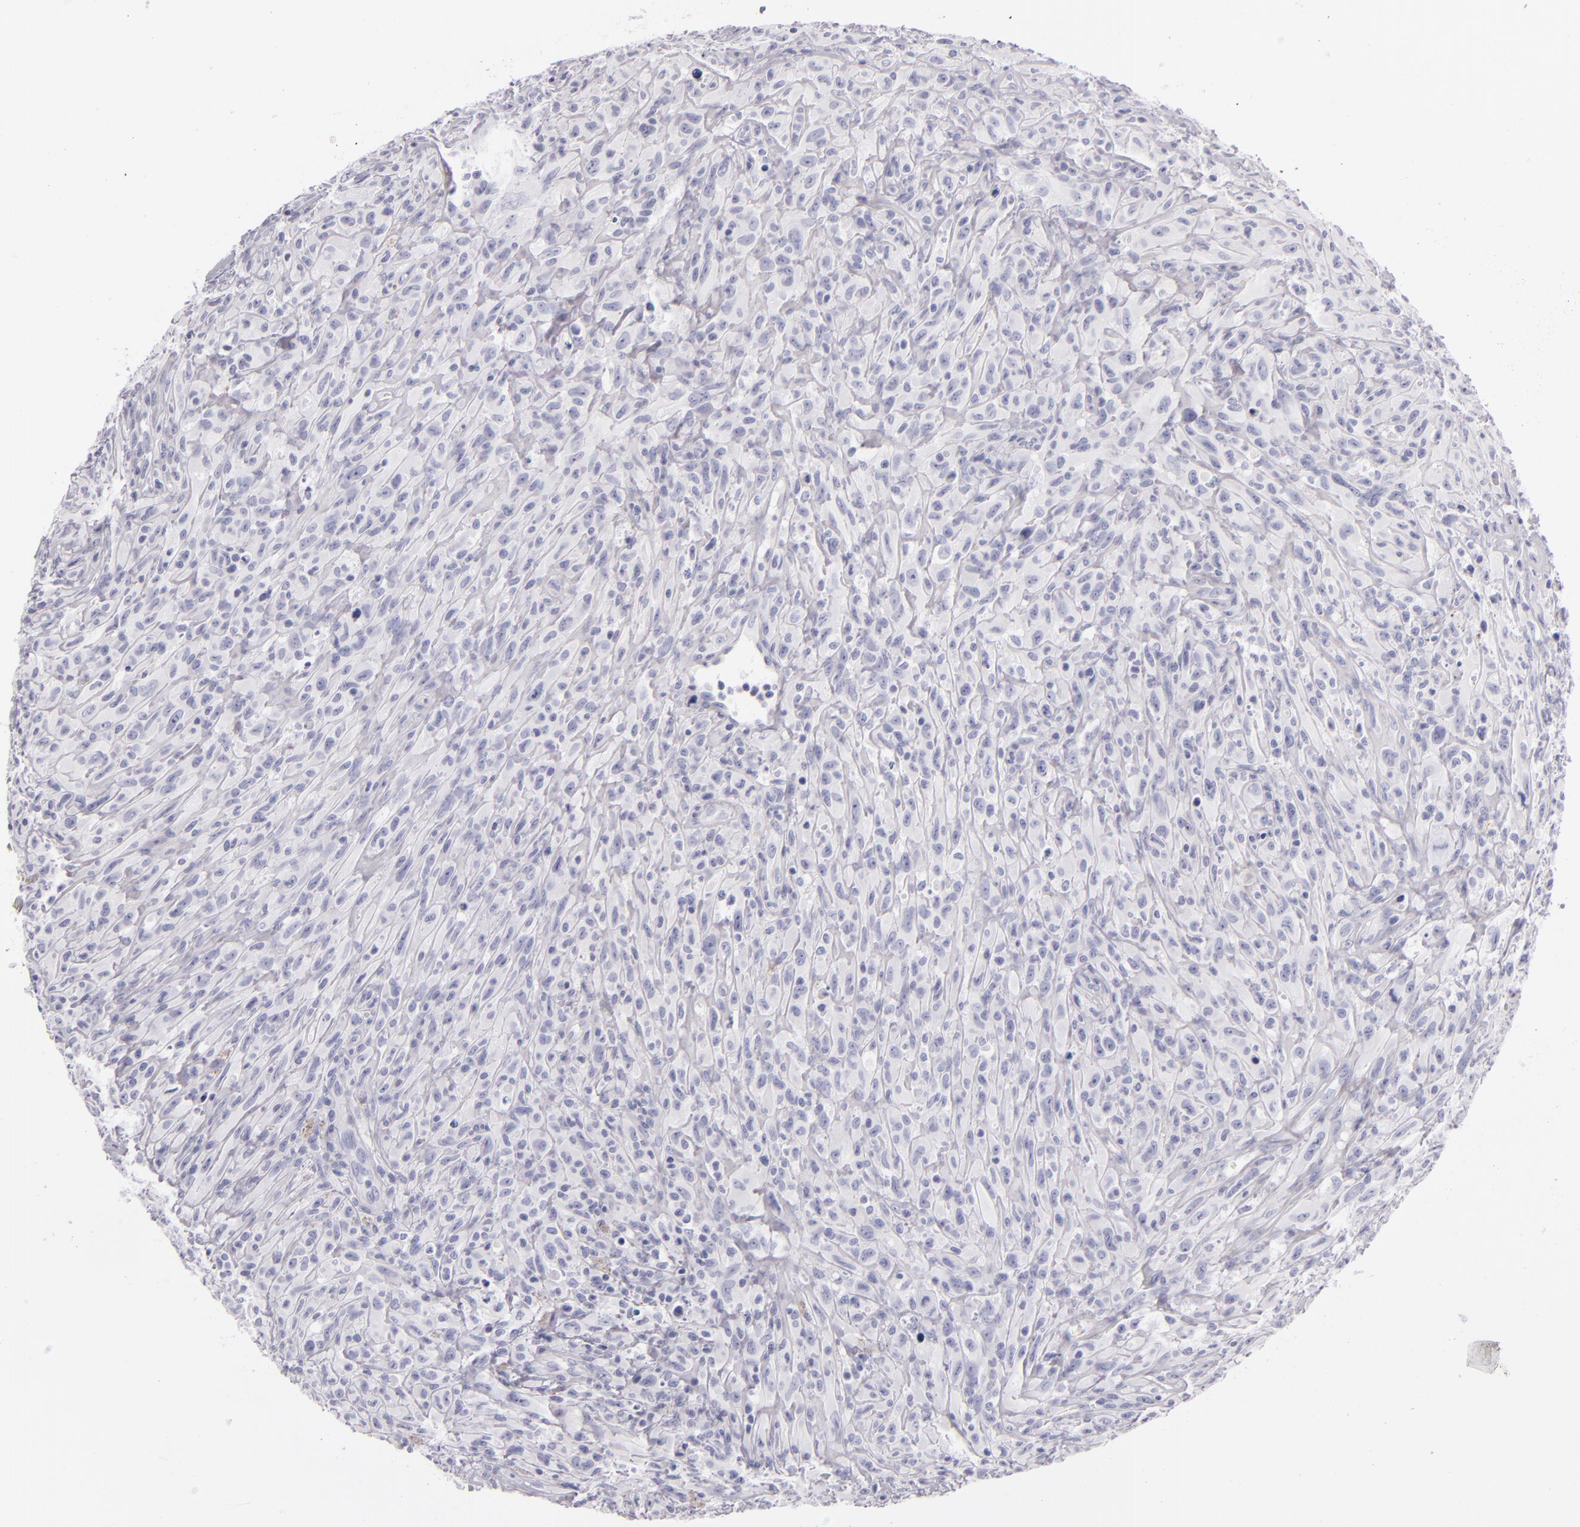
{"staining": {"intensity": "negative", "quantity": "none", "location": "none"}, "tissue": "glioma", "cell_type": "Tumor cells", "image_type": "cancer", "snomed": [{"axis": "morphology", "description": "Glioma, malignant, High grade"}, {"axis": "topography", "description": "Brain"}], "caption": "Immunohistochemical staining of glioma displays no significant expression in tumor cells.", "gene": "FABP1", "patient": {"sex": "male", "age": 48}}